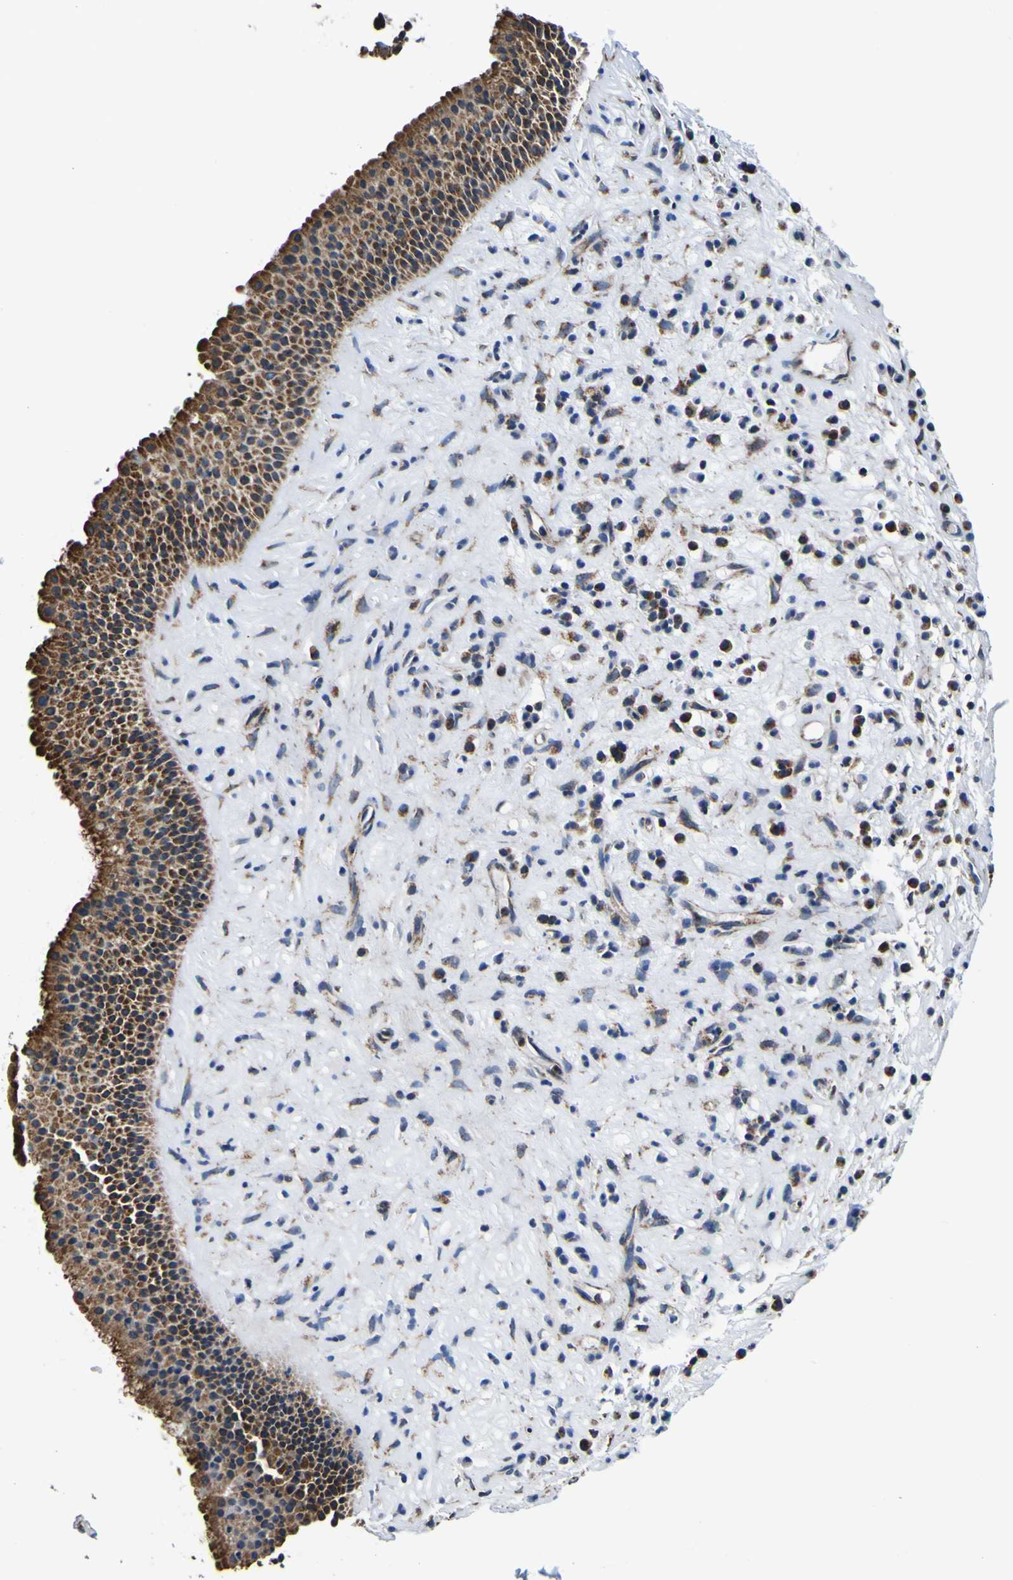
{"staining": {"intensity": "strong", "quantity": ">75%", "location": "cytoplasmic/membranous"}, "tissue": "nasopharynx", "cell_type": "Respiratory epithelial cells", "image_type": "normal", "snomed": [{"axis": "morphology", "description": "Normal tissue, NOS"}, {"axis": "topography", "description": "Nasopharynx"}], "caption": "Strong cytoplasmic/membranous protein staining is present in approximately >75% of respiratory epithelial cells in nasopharynx. The protein is stained brown, and the nuclei are stained in blue (DAB (3,3'-diaminobenzidine) IHC with brightfield microscopy, high magnification).", "gene": "PTRH2", "patient": {"sex": "female", "age": 51}}